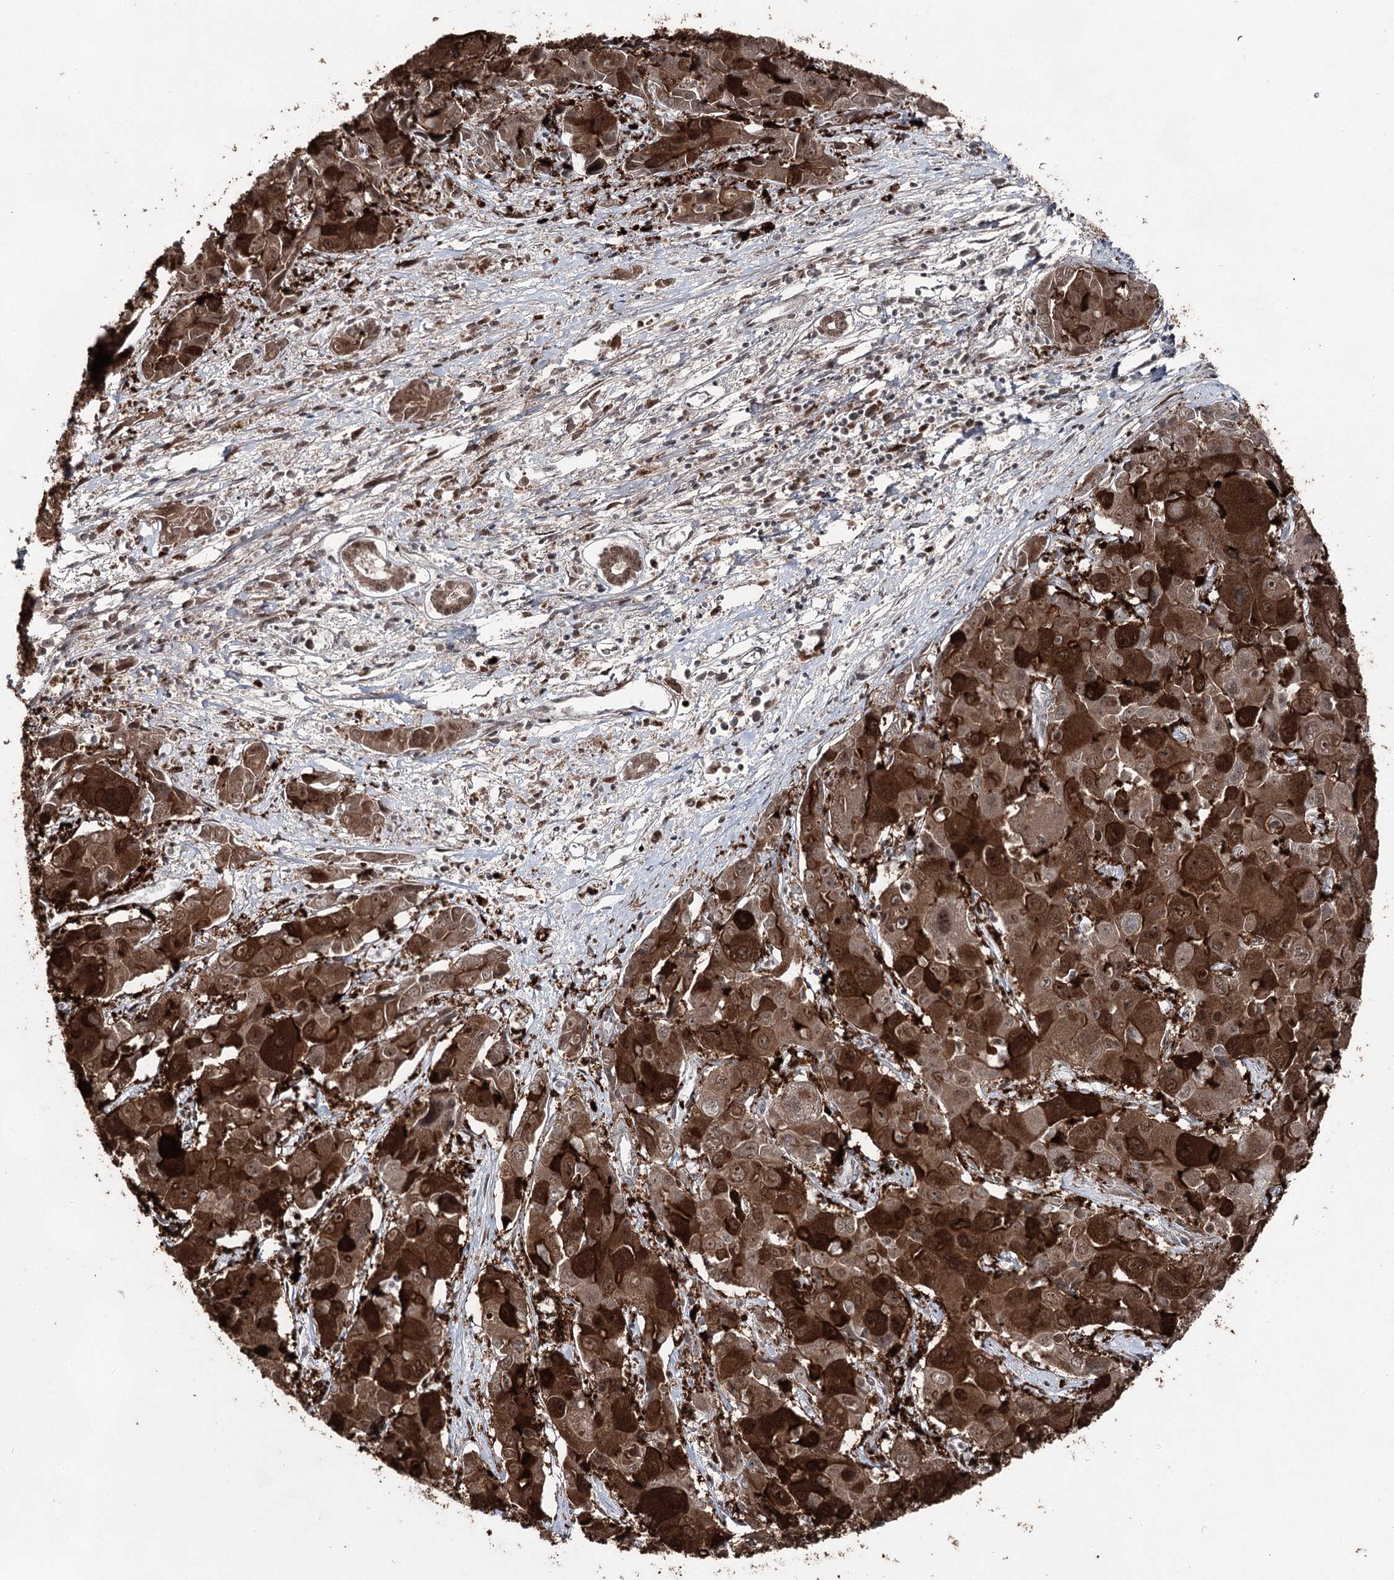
{"staining": {"intensity": "strong", "quantity": ">75%", "location": "cytoplasmic/membranous,nuclear"}, "tissue": "liver cancer", "cell_type": "Tumor cells", "image_type": "cancer", "snomed": [{"axis": "morphology", "description": "Cholangiocarcinoma"}, {"axis": "topography", "description": "Liver"}], "caption": "Protein staining by IHC exhibits strong cytoplasmic/membranous and nuclear staining in about >75% of tumor cells in liver cancer (cholangiocarcinoma).", "gene": "ZCCHC8", "patient": {"sex": "male", "age": 67}}